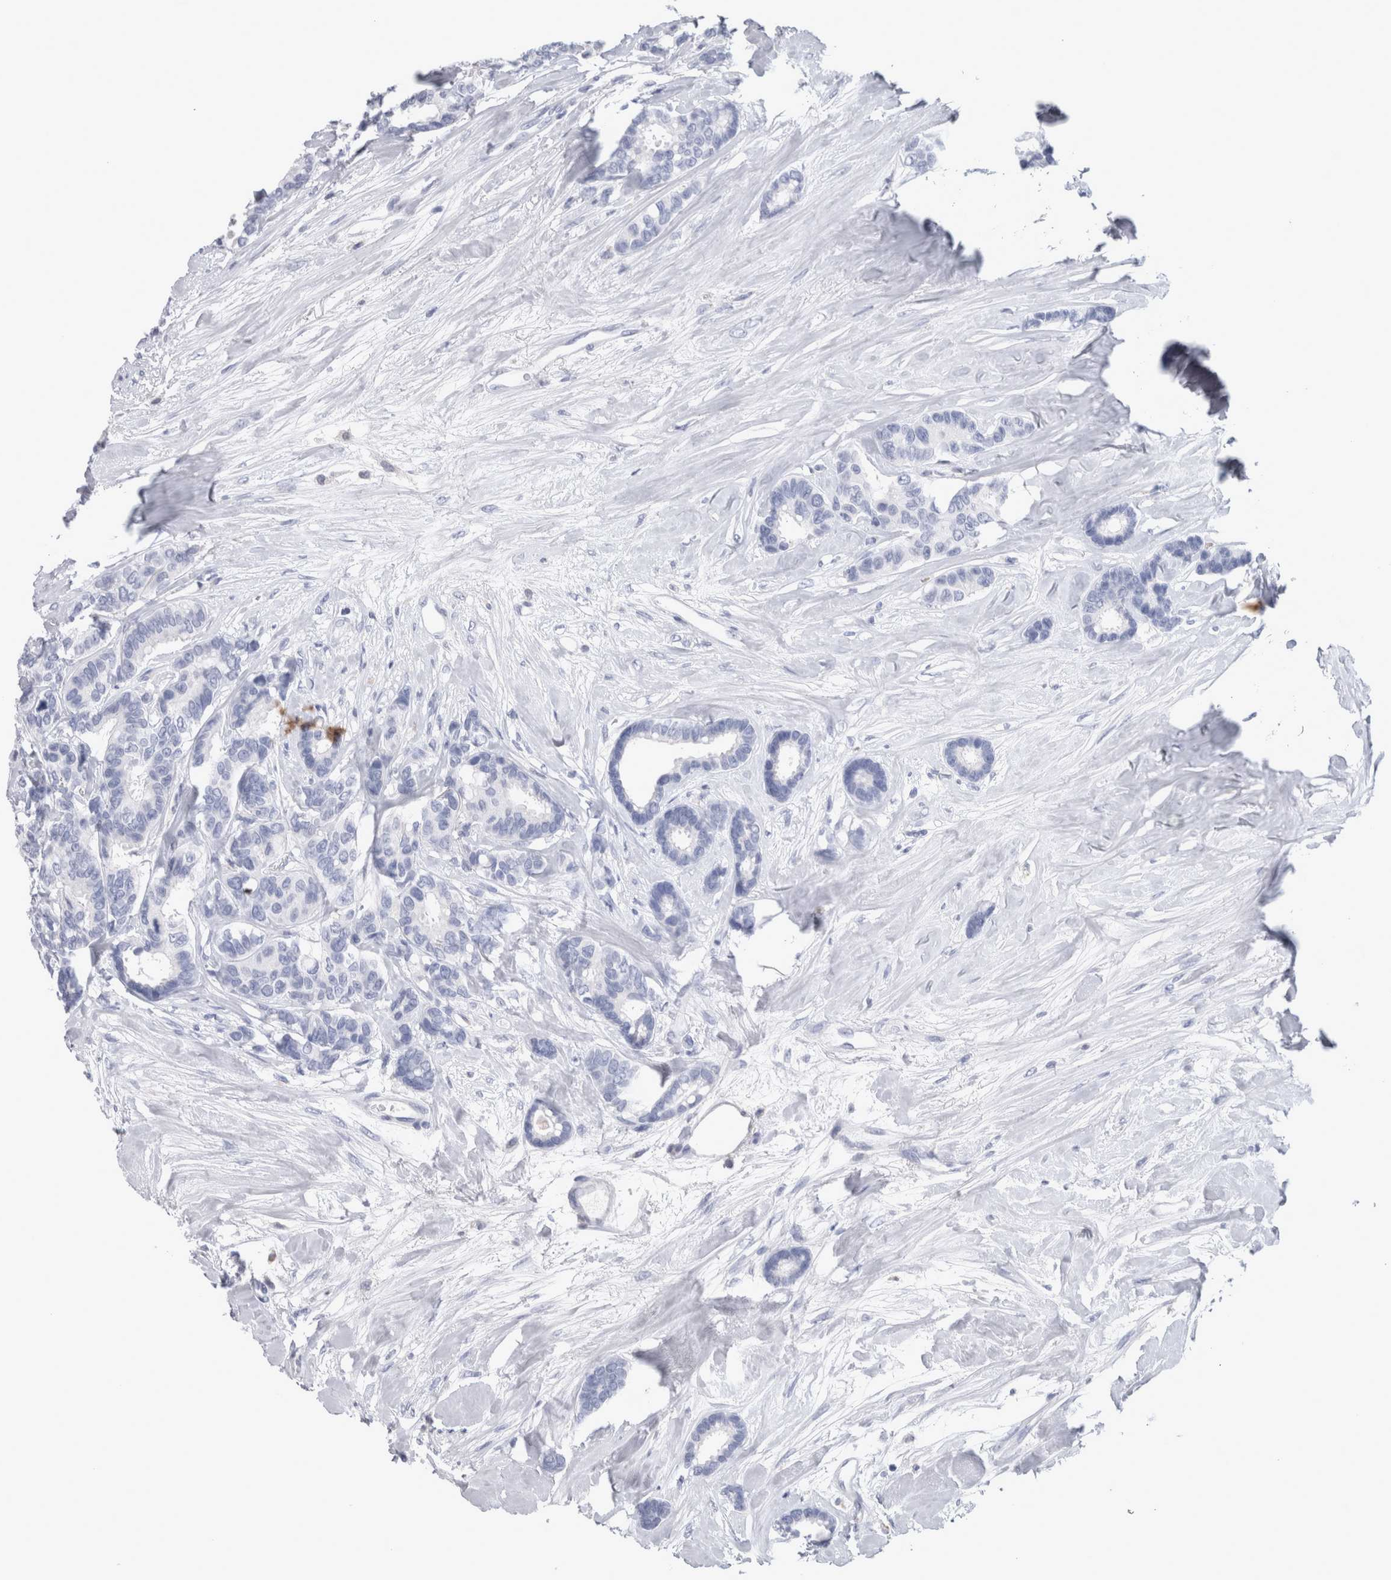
{"staining": {"intensity": "negative", "quantity": "none", "location": "none"}, "tissue": "breast cancer", "cell_type": "Tumor cells", "image_type": "cancer", "snomed": [{"axis": "morphology", "description": "Duct carcinoma"}, {"axis": "topography", "description": "Breast"}], "caption": "Immunohistochemical staining of breast infiltrating ductal carcinoma reveals no significant expression in tumor cells.", "gene": "CA8", "patient": {"sex": "female", "age": 87}}